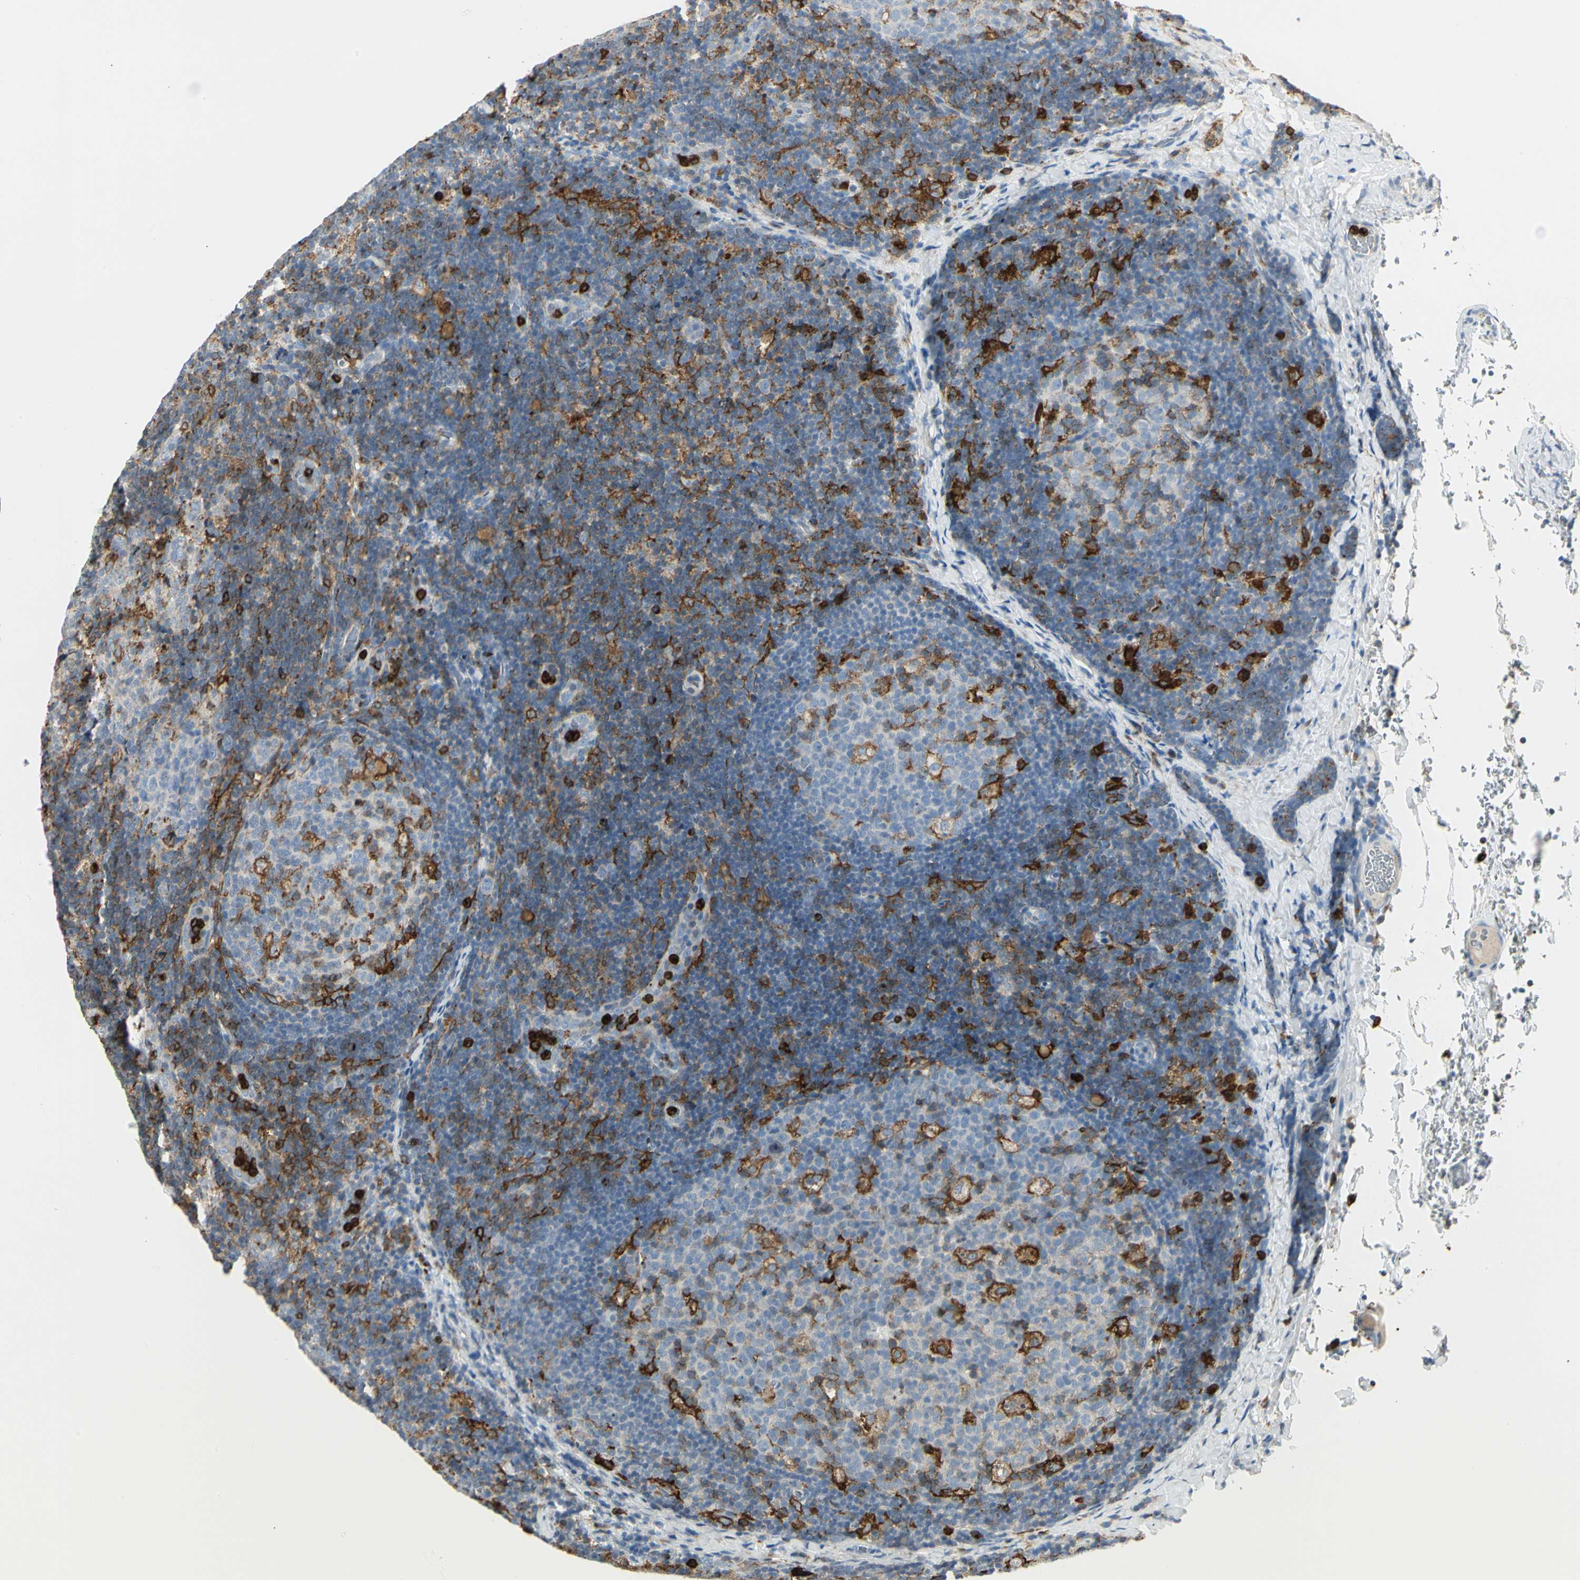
{"staining": {"intensity": "moderate", "quantity": "<25%", "location": "cytoplasmic/membranous"}, "tissue": "lymph node", "cell_type": "Germinal center cells", "image_type": "normal", "snomed": [{"axis": "morphology", "description": "Normal tissue, NOS"}, {"axis": "topography", "description": "Lymph node"}], "caption": "High-magnification brightfield microscopy of normal lymph node stained with DAB (3,3'-diaminobenzidine) (brown) and counterstained with hematoxylin (blue). germinal center cells exhibit moderate cytoplasmic/membranous positivity is seen in about<25% of cells. The staining was performed using DAB (3,3'-diaminobenzidine) to visualize the protein expression in brown, while the nuclei were stained in blue with hematoxylin (Magnification: 20x).", "gene": "ITGB2", "patient": {"sex": "female", "age": 14}}